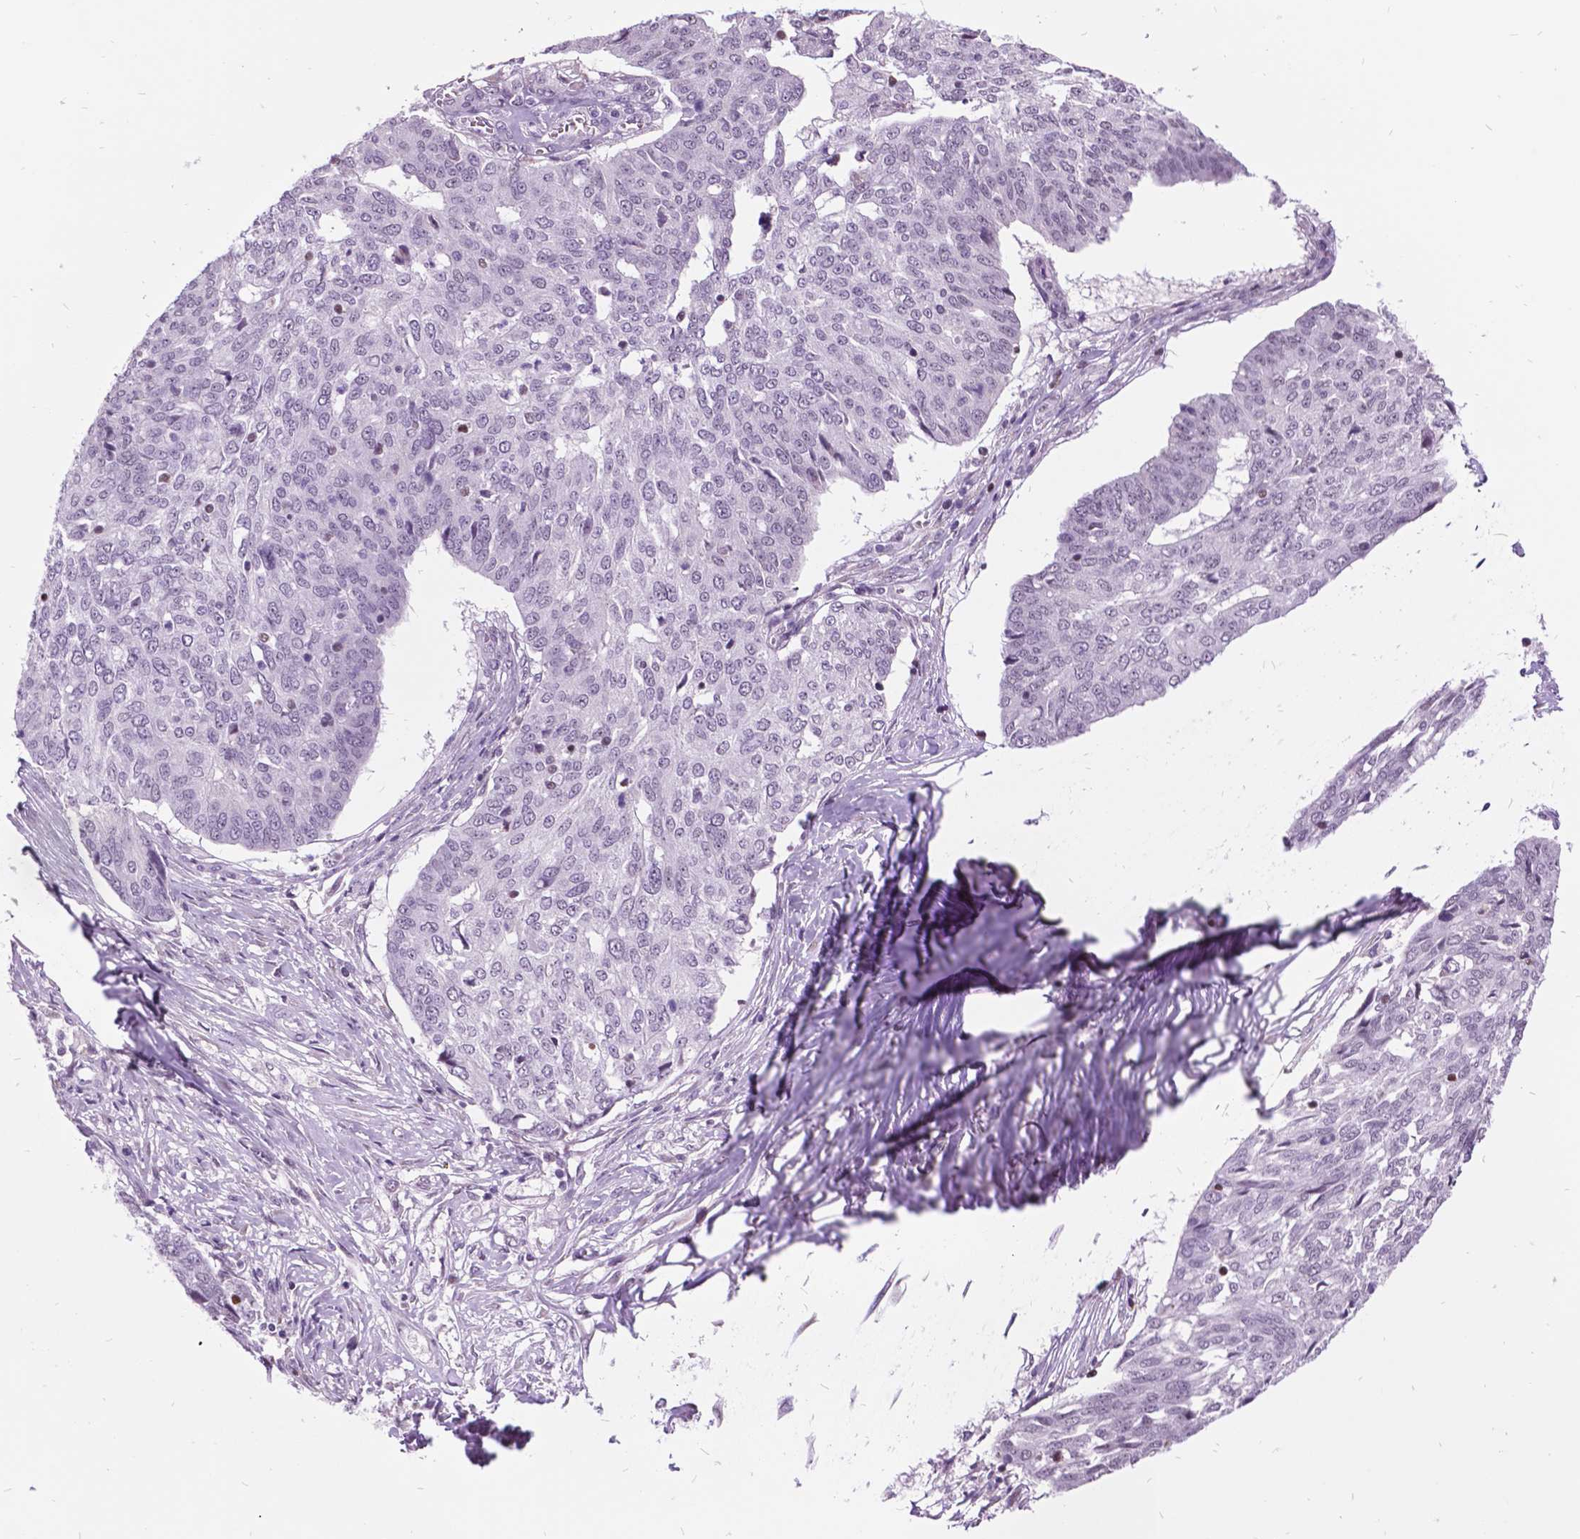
{"staining": {"intensity": "negative", "quantity": "none", "location": "none"}, "tissue": "ovarian cancer", "cell_type": "Tumor cells", "image_type": "cancer", "snomed": [{"axis": "morphology", "description": "Cystadenocarcinoma, serous, NOS"}, {"axis": "topography", "description": "Ovary"}], "caption": "Immunohistochemical staining of human ovarian serous cystadenocarcinoma demonstrates no significant staining in tumor cells. (IHC, brightfield microscopy, high magnification).", "gene": "DPF3", "patient": {"sex": "female", "age": 67}}